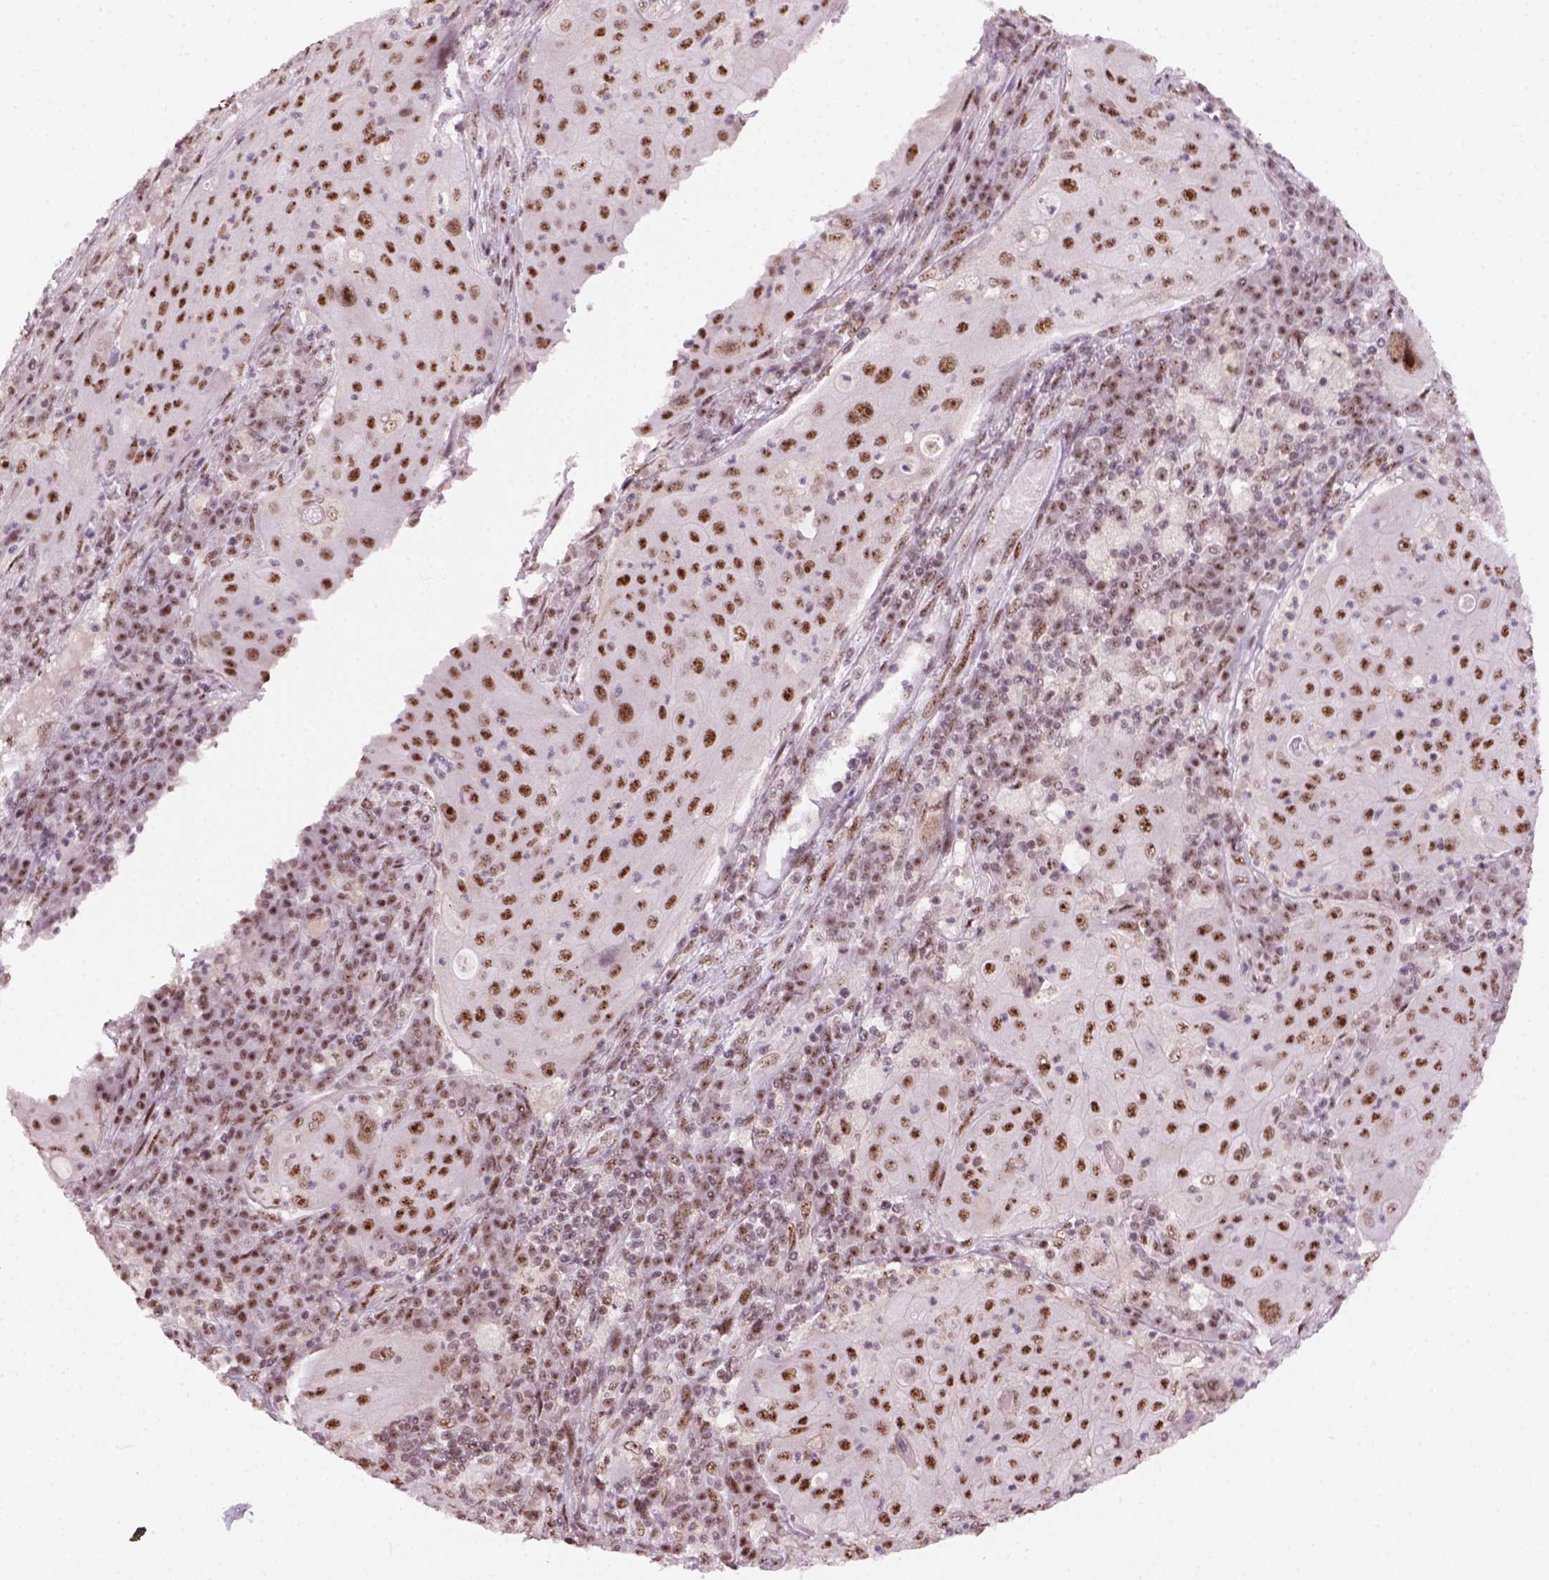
{"staining": {"intensity": "moderate", "quantity": ">75%", "location": "nuclear"}, "tissue": "lung cancer", "cell_type": "Tumor cells", "image_type": "cancer", "snomed": [{"axis": "morphology", "description": "Squamous cell carcinoma, NOS"}, {"axis": "topography", "description": "Lung"}], "caption": "Protein expression analysis of lung cancer shows moderate nuclear staining in about >75% of tumor cells.", "gene": "GTF2F1", "patient": {"sex": "female", "age": 59}}